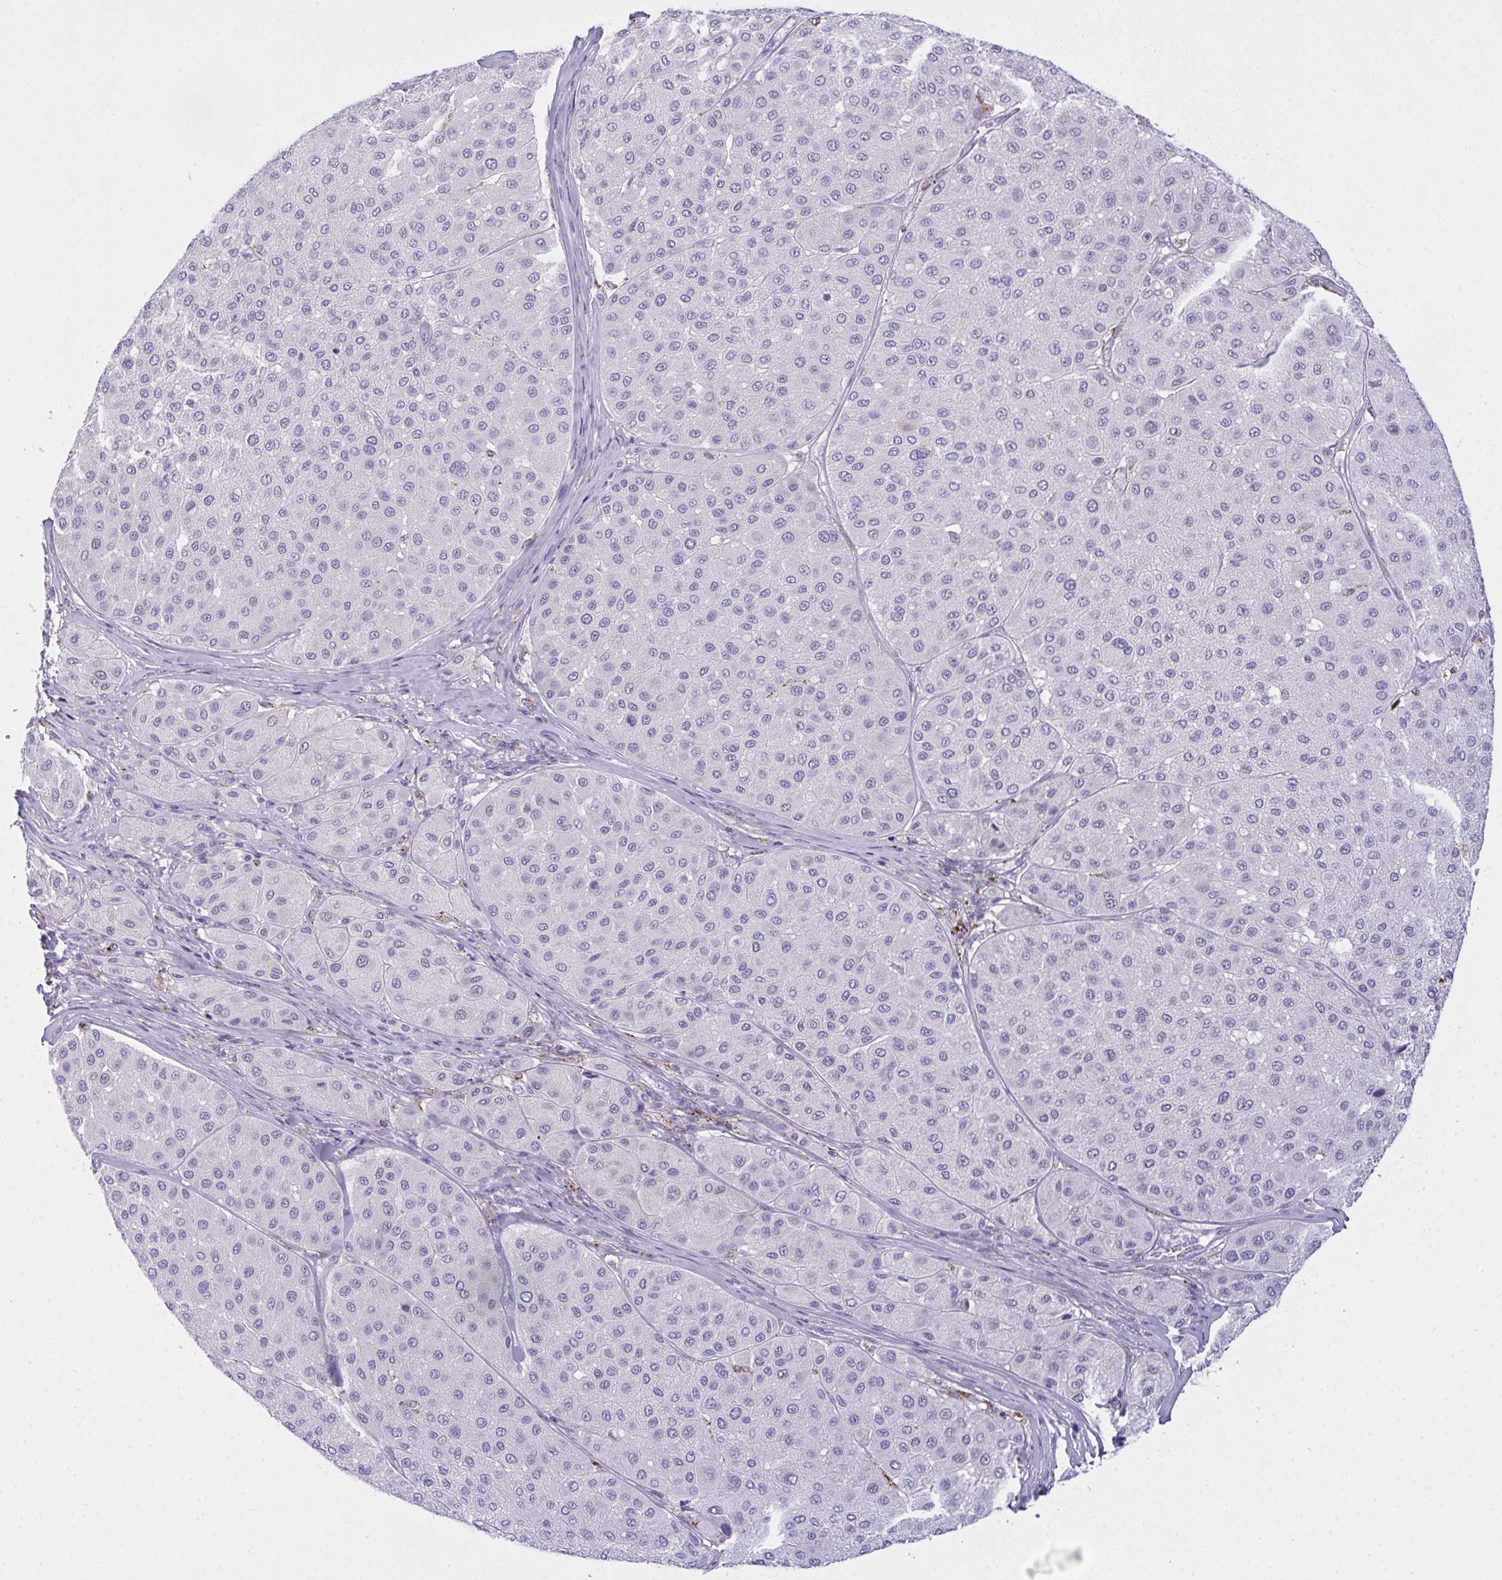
{"staining": {"intensity": "negative", "quantity": "none", "location": "none"}, "tissue": "melanoma", "cell_type": "Tumor cells", "image_type": "cancer", "snomed": [{"axis": "morphology", "description": "Malignant melanoma, Metastatic site"}, {"axis": "topography", "description": "Smooth muscle"}], "caption": "High power microscopy image of an immunohistochemistry image of malignant melanoma (metastatic site), revealing no significant expression in tumor cells.", "gene": "SEMA6B", "patient": {"sex": "male", "age": 41}}